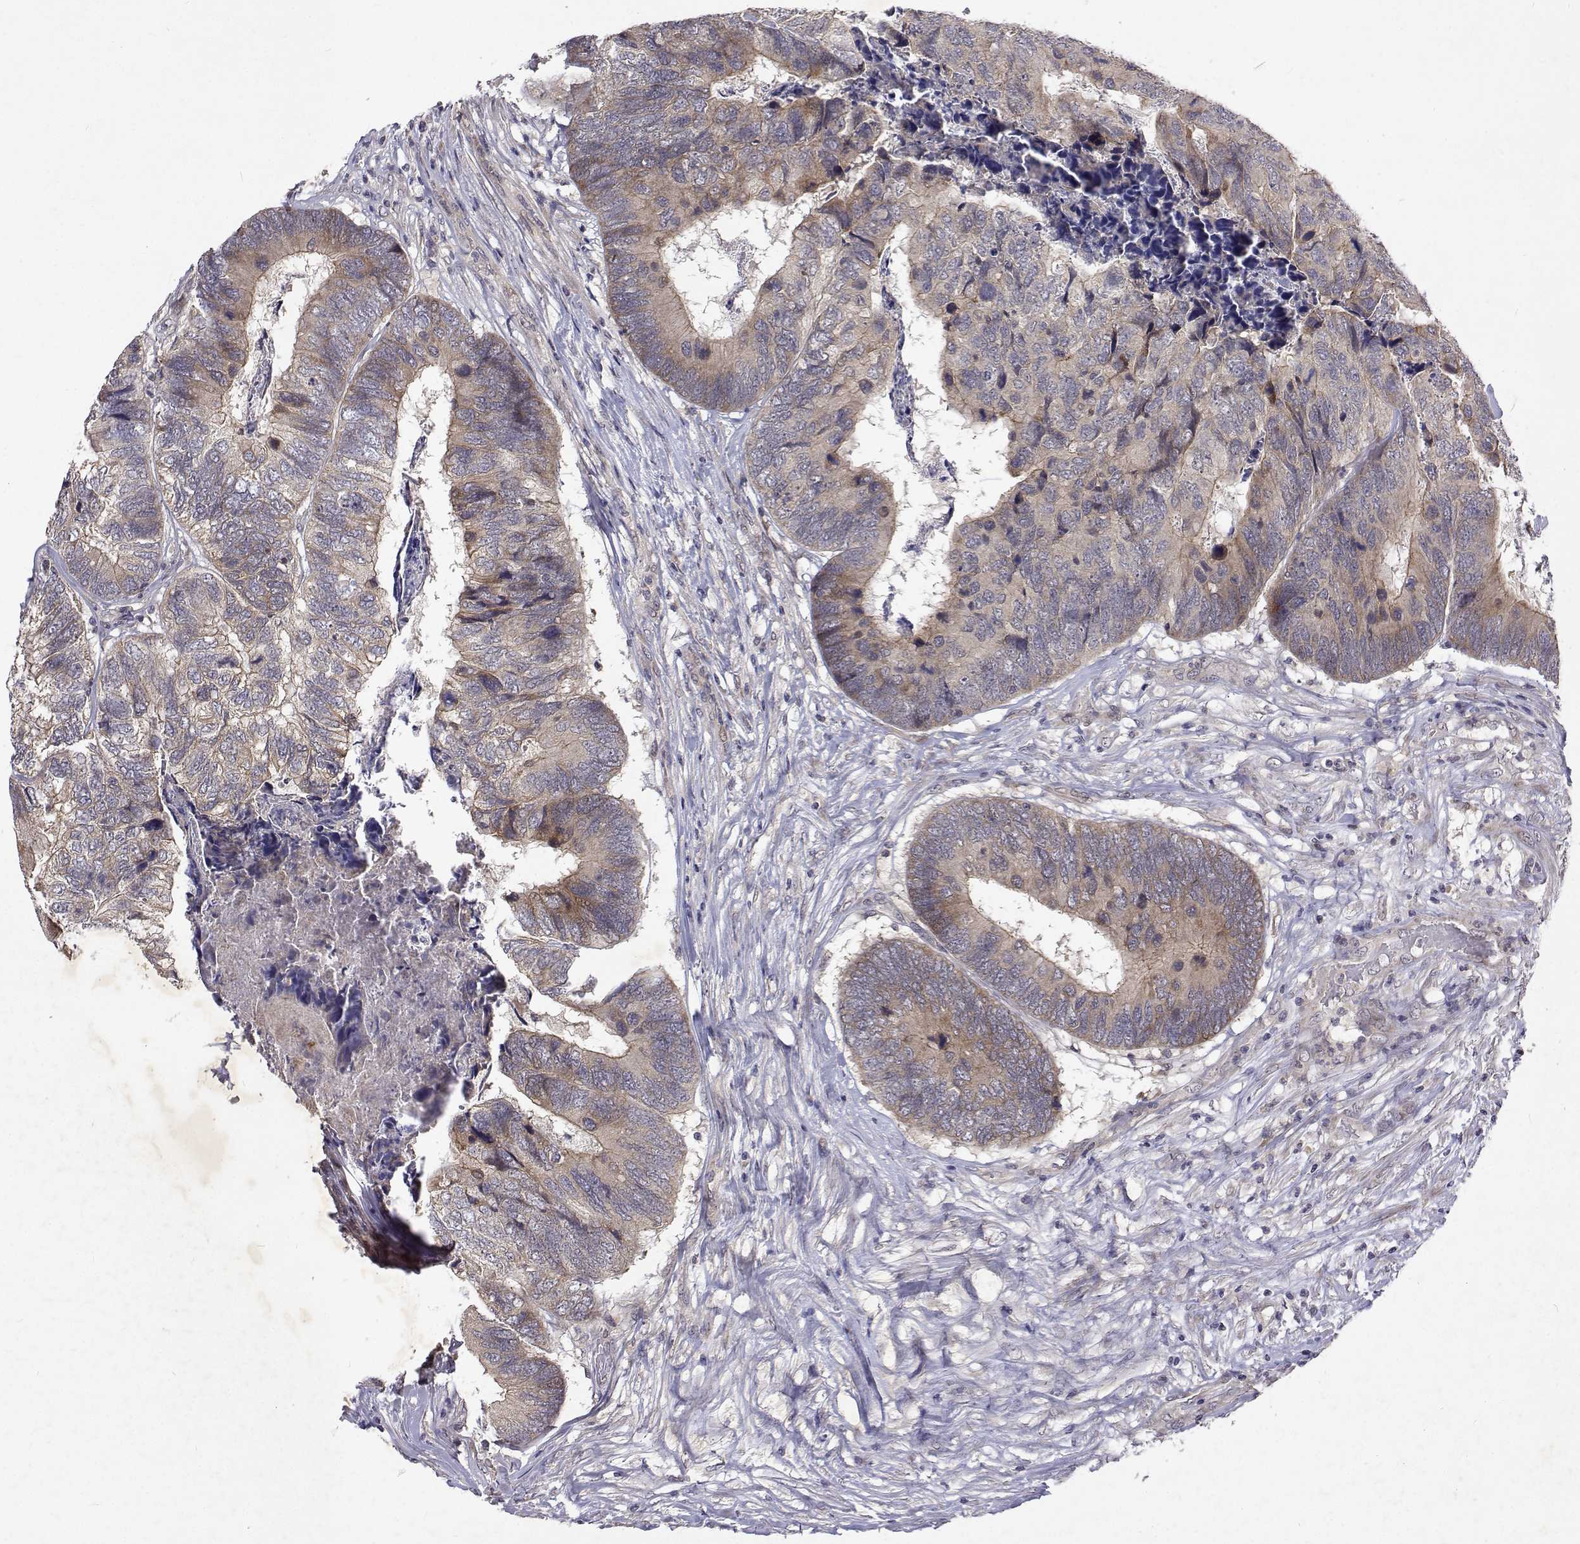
{"staining": {"intensity": "weak", "quantity": "25%-75%", "location": "cytoplasmic/membranous"}, "tissue": "colorectal cancer", "cell_type": "Tumor cells", "image_type": "cancer", "snomed": [{"axis": "morphology", "description": "Adenocarcinoma, NOS"}, {"axis": "topography", "description": "Colon"}], "caption": "Immunohistochemical staining of colorectal adenocarcinoma demonstrates weak cytoplasmic/membranous protein expression in approximately 25%-75% of tumor cells. Nuclei are stained in blue.", "gene": "ALKBH8", "patient": {"sex": "female", "age": 67}}